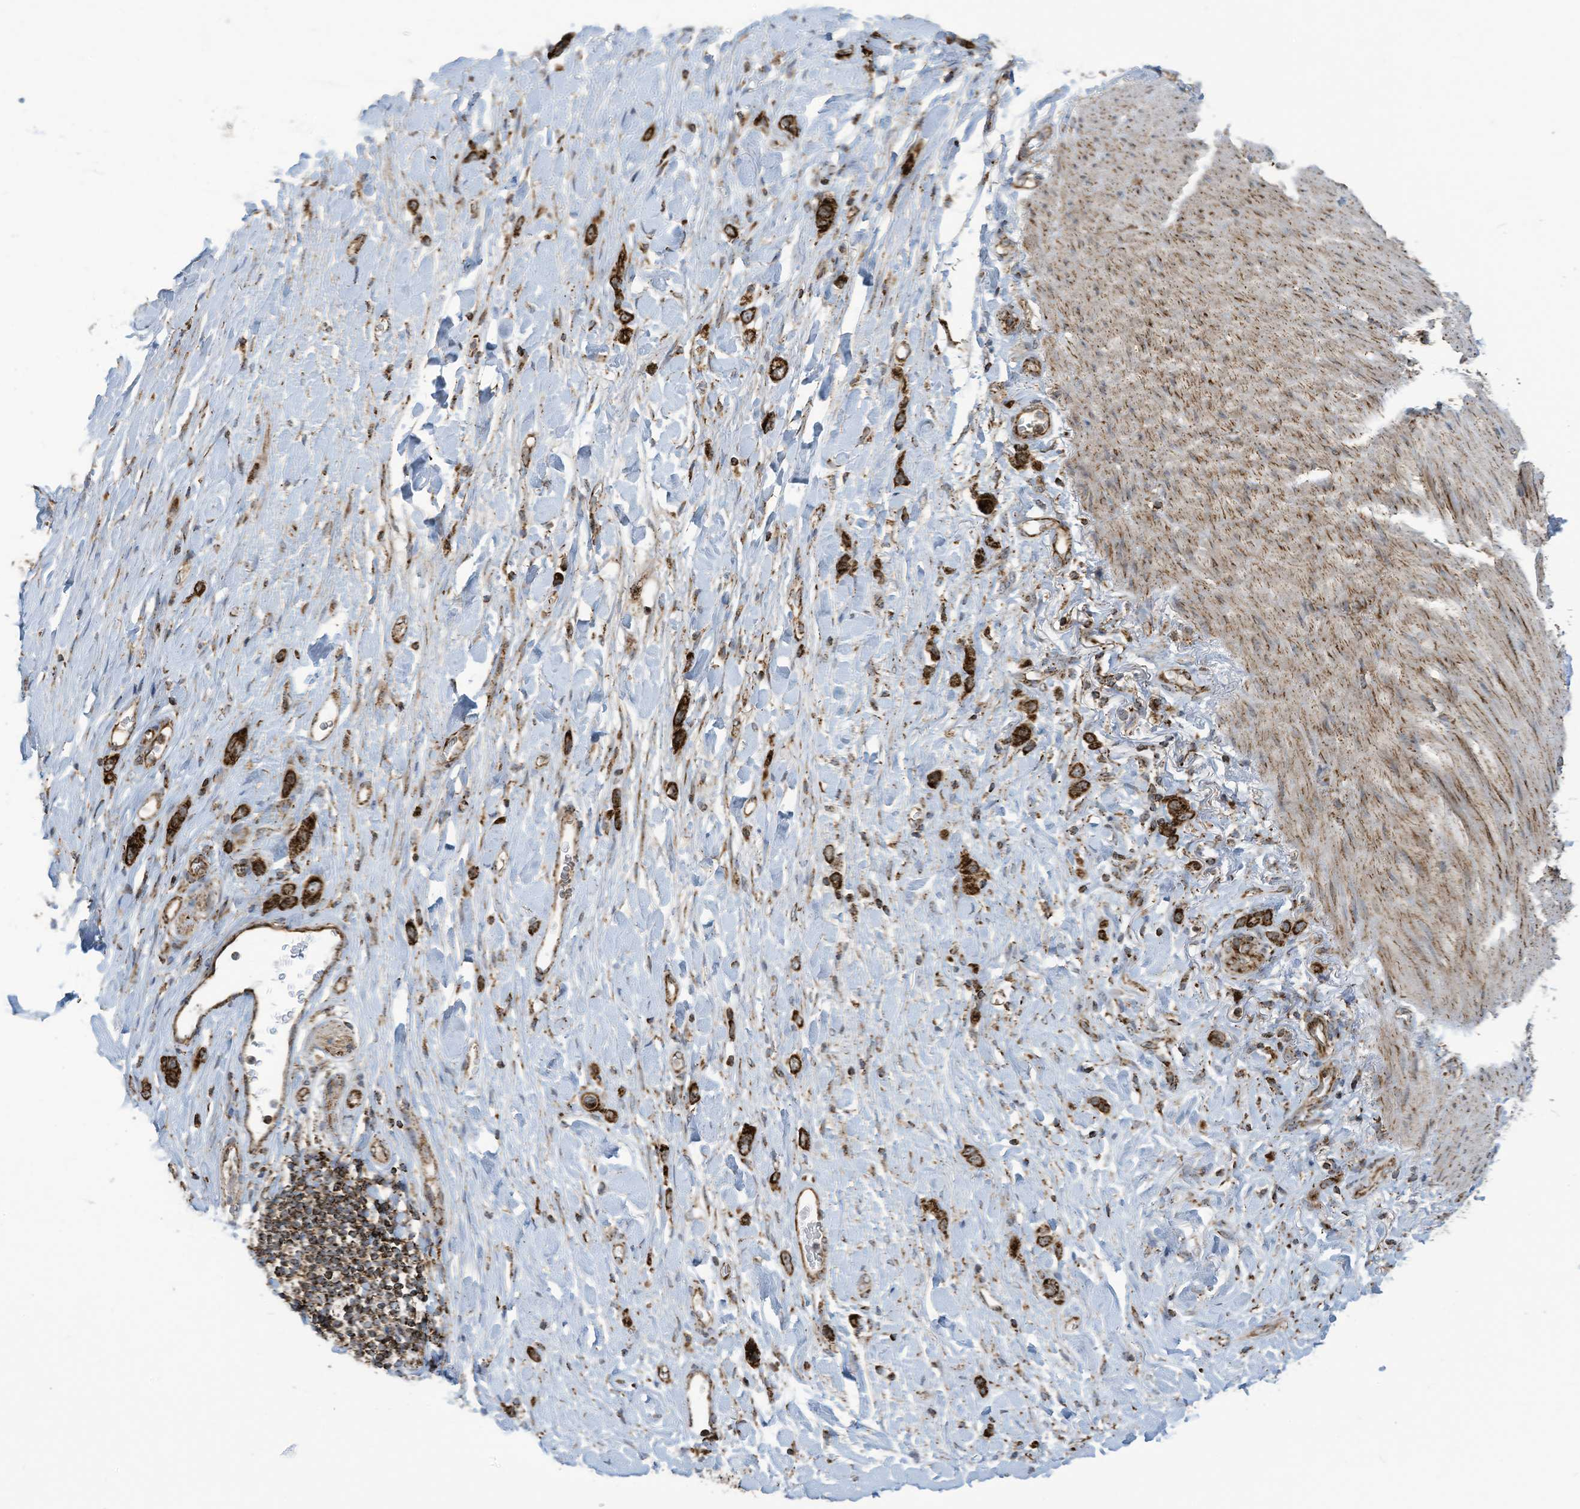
{"staining": {"intensity": "strong", "quantity": ">75%", "location": "cytoplasmic/membranous"}, "tissue": "stomach cancer", "cell_type": "Tumor cells", "image_type": "cancer", "snomed": [{"axis": "morphology", "description": "Adenocarcinoma, NOS"}, {"axis": "topography", "description": "Stomach"}], "caption": "A brown stain highlights strong cytoplasmic/membranous positivity of a protein in human stomach cancer tumor cells.", "gene": "COX10", "patient": {"sex": "female", "age": 65}}